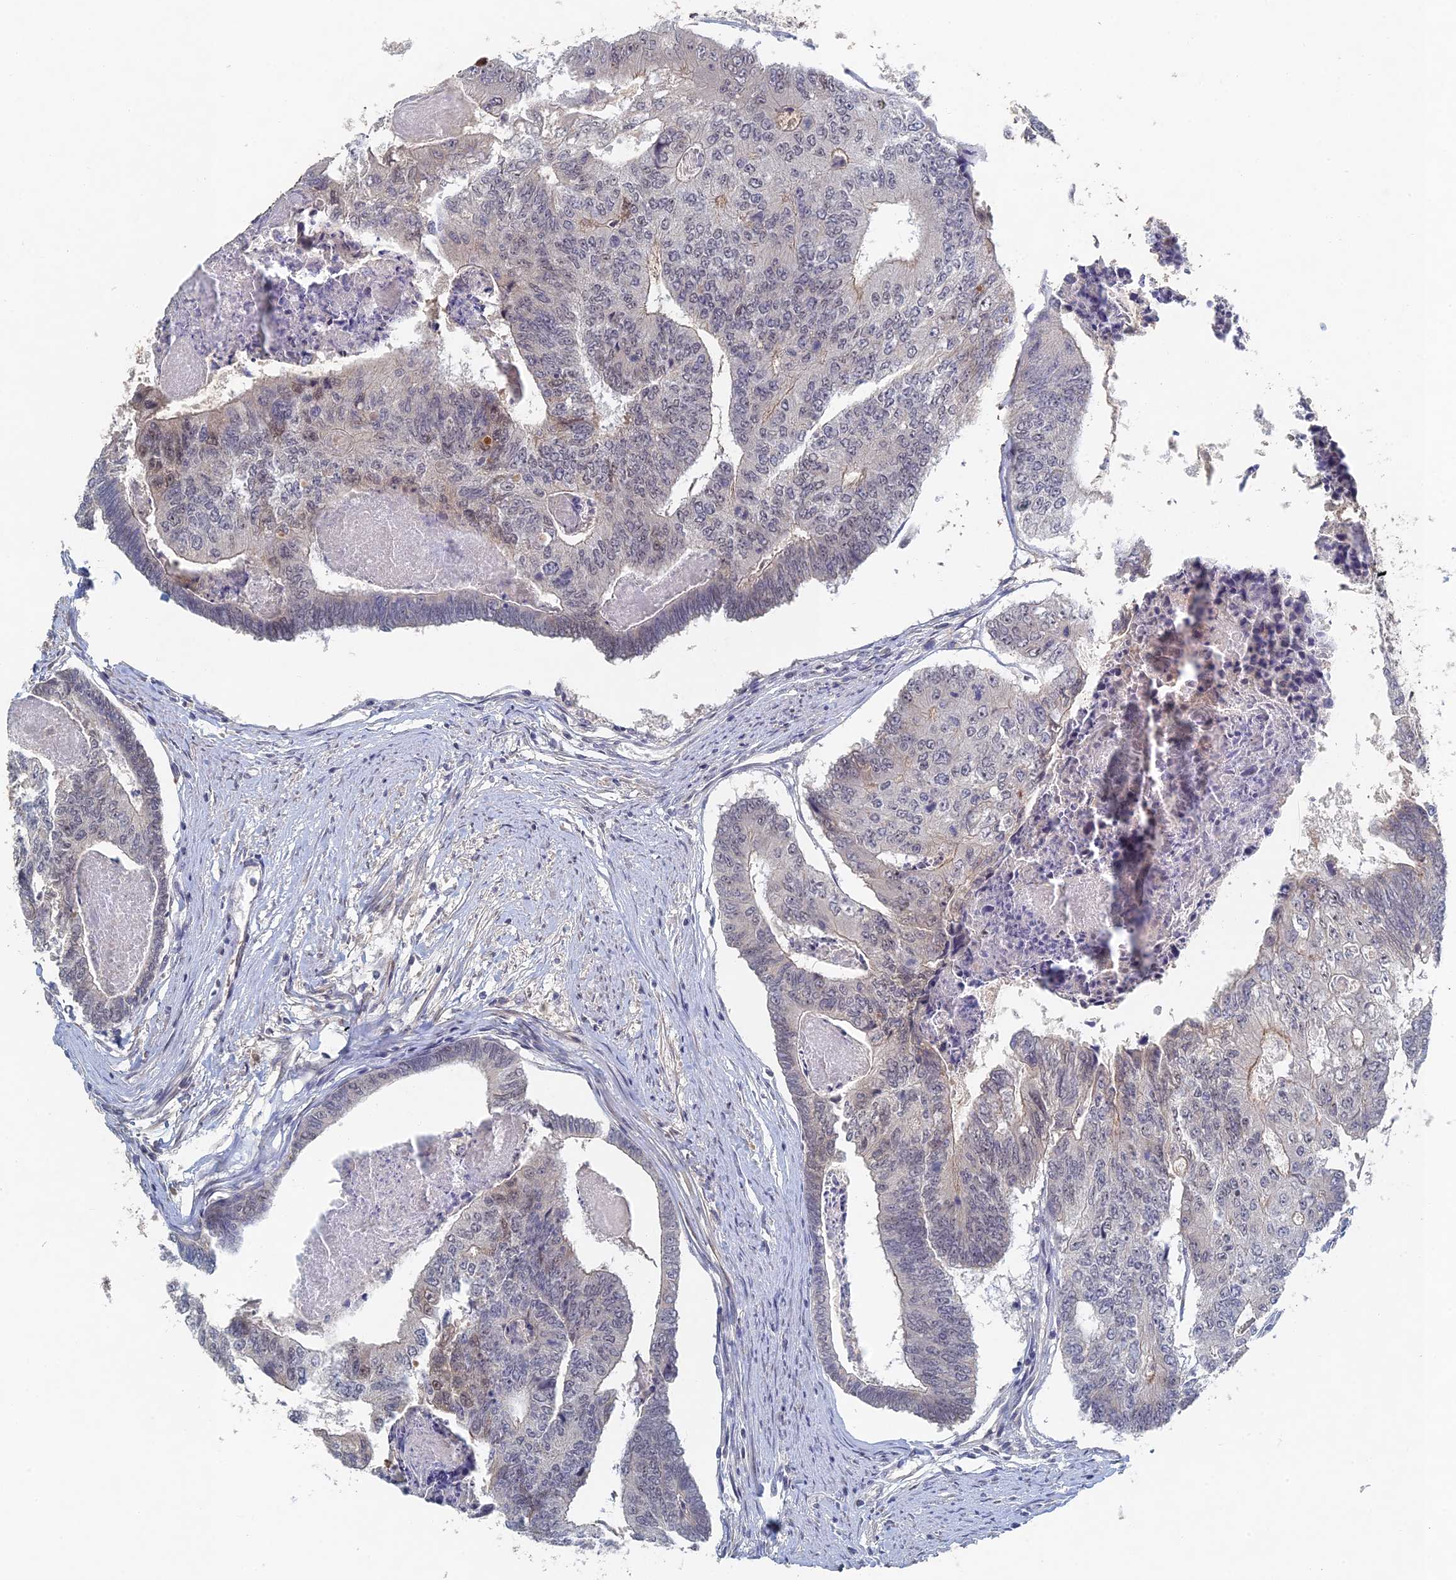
{"staining": {"intensity": "negative", "quantity": "none", "location": "none"}, "tissue": "colorectal cancer", "cell_type": "Tumor cells", "image_type": "cancer", "snomed": [{"axis": "morphology", "description": "Adenocarcinoma, NOS"}, {"axis": "topography", "description": "Colon"}], "caption": "A high-resolution image shows immunohistochemistry staining of colorectal adenocarcinoma, which reveals no significant staining in tumor cells.", "gene": "GNA15", "patient": {"sex": "female", "age": 67}}